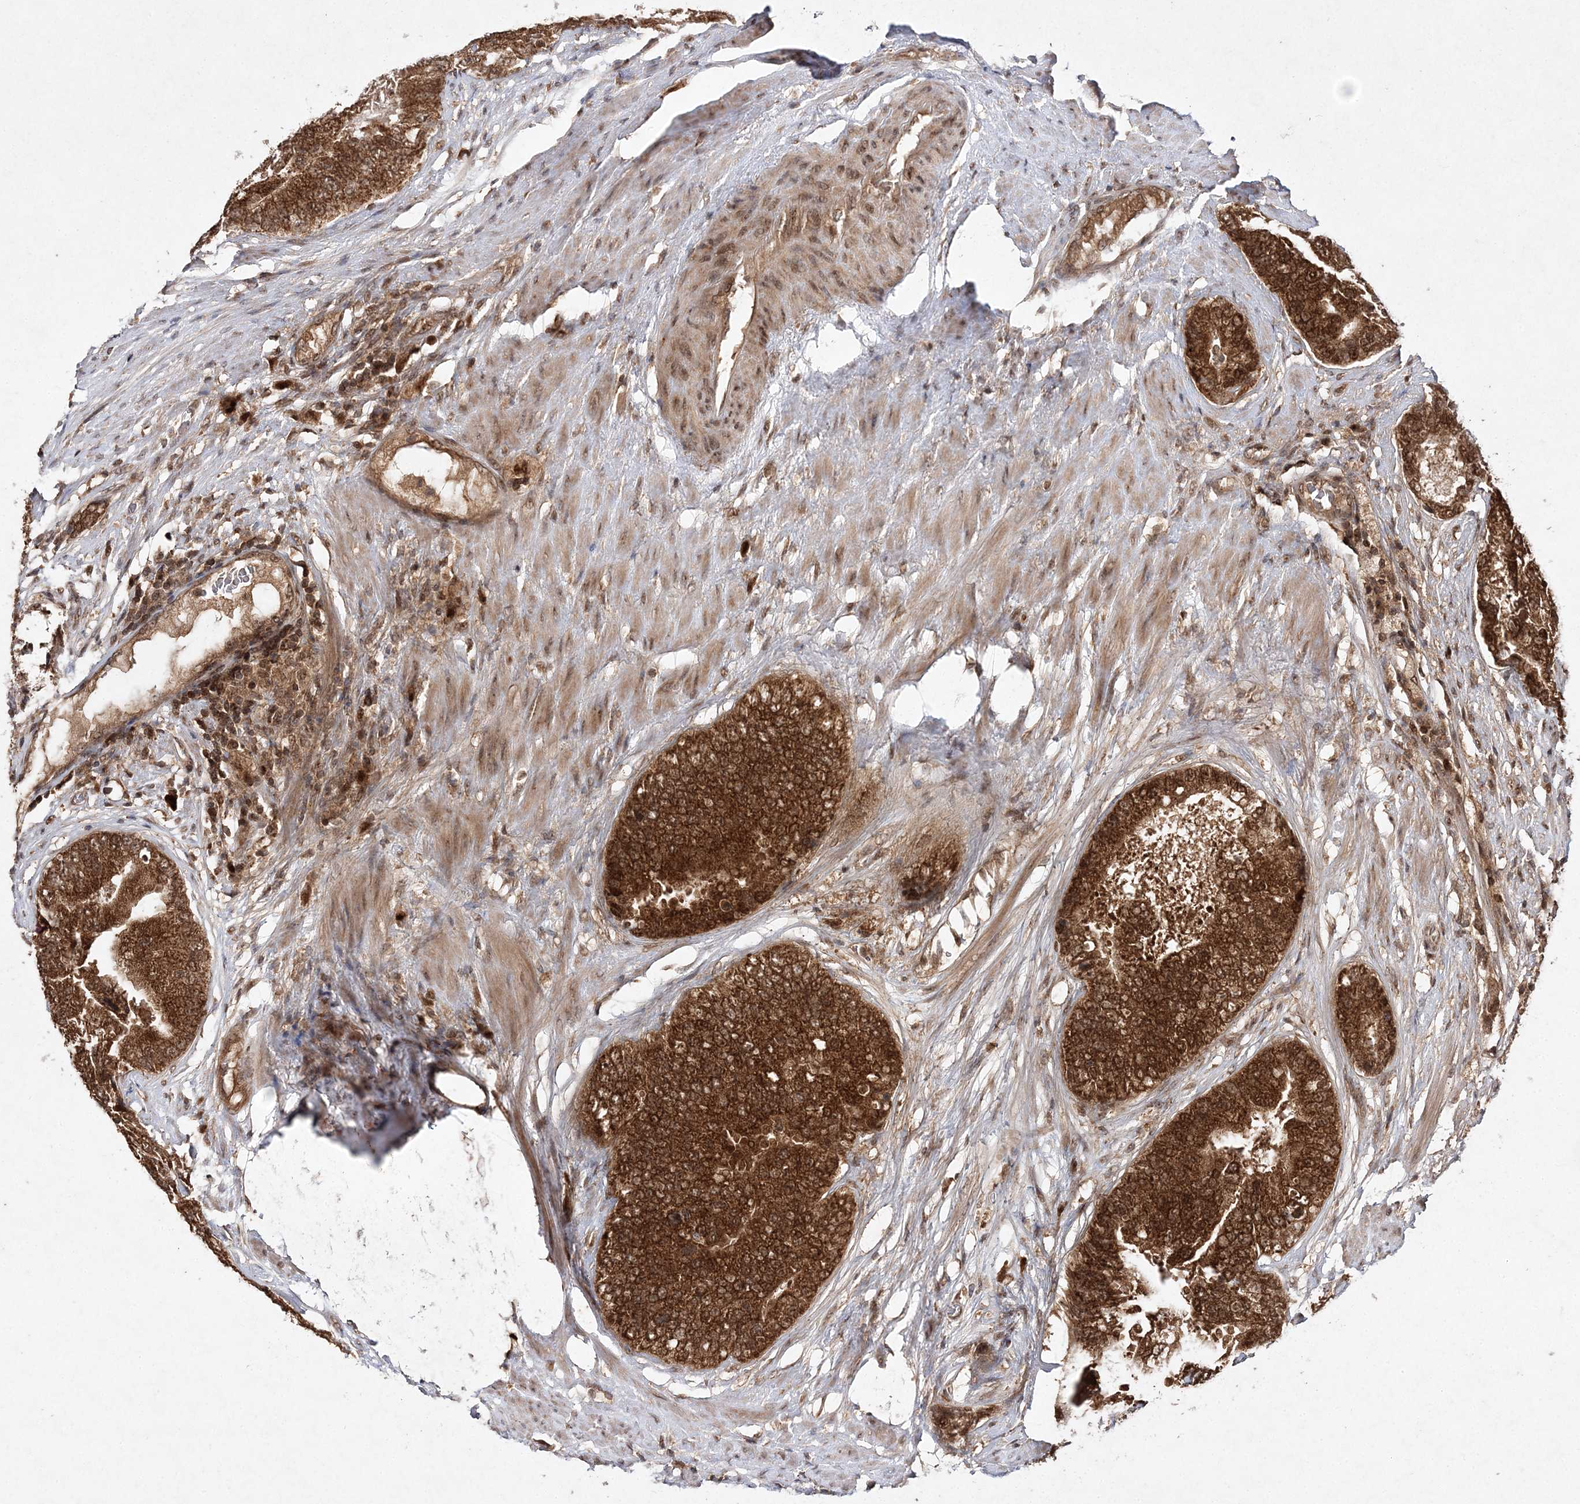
{"staining": {"intensity": "strong", "quantity": ">75%", "location": "cytoplasmic/membranous,nuclear"}, "tissue": "prostate cancer", "cell_type": "Tumor cells", "image_type": "cancer", "snomed": [{"axis": "morphology", "description": "Adenocarcinoma, High grade"}, {"axis": "topography", "description": "Prostate"}], "caption": "Prostate cancer (high-grade adenocarcinoma) stained with DAB immunohistochemistry (IHC) exhibits high levels of strong cytoplasmic/membranous and nuclear expression in approximately >75% of tumor cells.", "gene": "NIF3L1", "patient": {"sex": "male", "age": 70}}